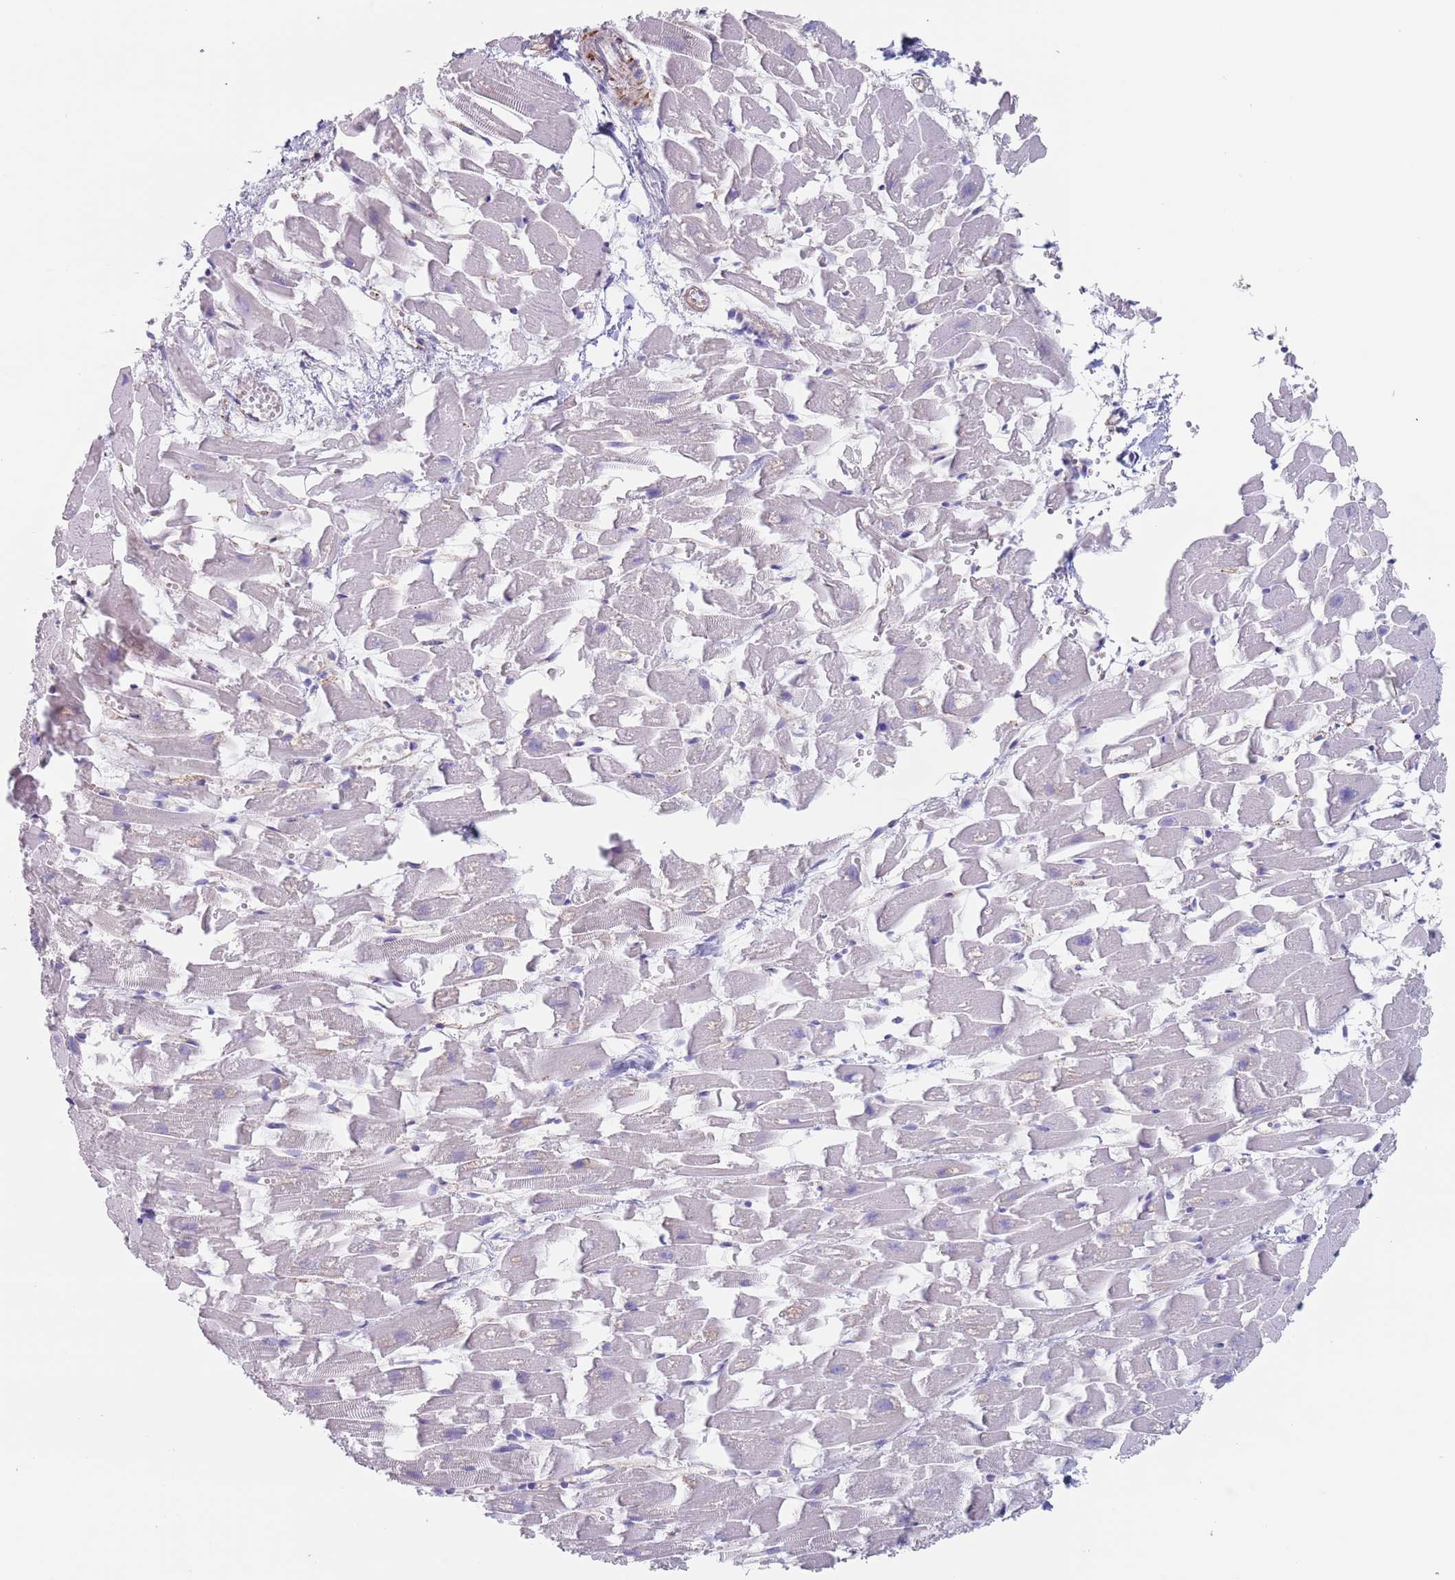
{"staining": {"intensity": "negative", "quantity": "none", "location": "none"}, "tissue": "heart muscle", "cell_type": "Cardiomyocytes", "image_type": "normal", "snomed": [{"axis": "morphology", "description": "Normal tissue, NOS"}, {"axis": "topography", "description": "Heart"}], "caption": "Immunohistochemistry (IHC) micrograph of unremarkable heart muscle: heart muscle stained with DAB exhibits no significant protein positivity in cardiomyocytes.", "gene": "OR5A2", "patient": {"sex": "female", "age": 64}}